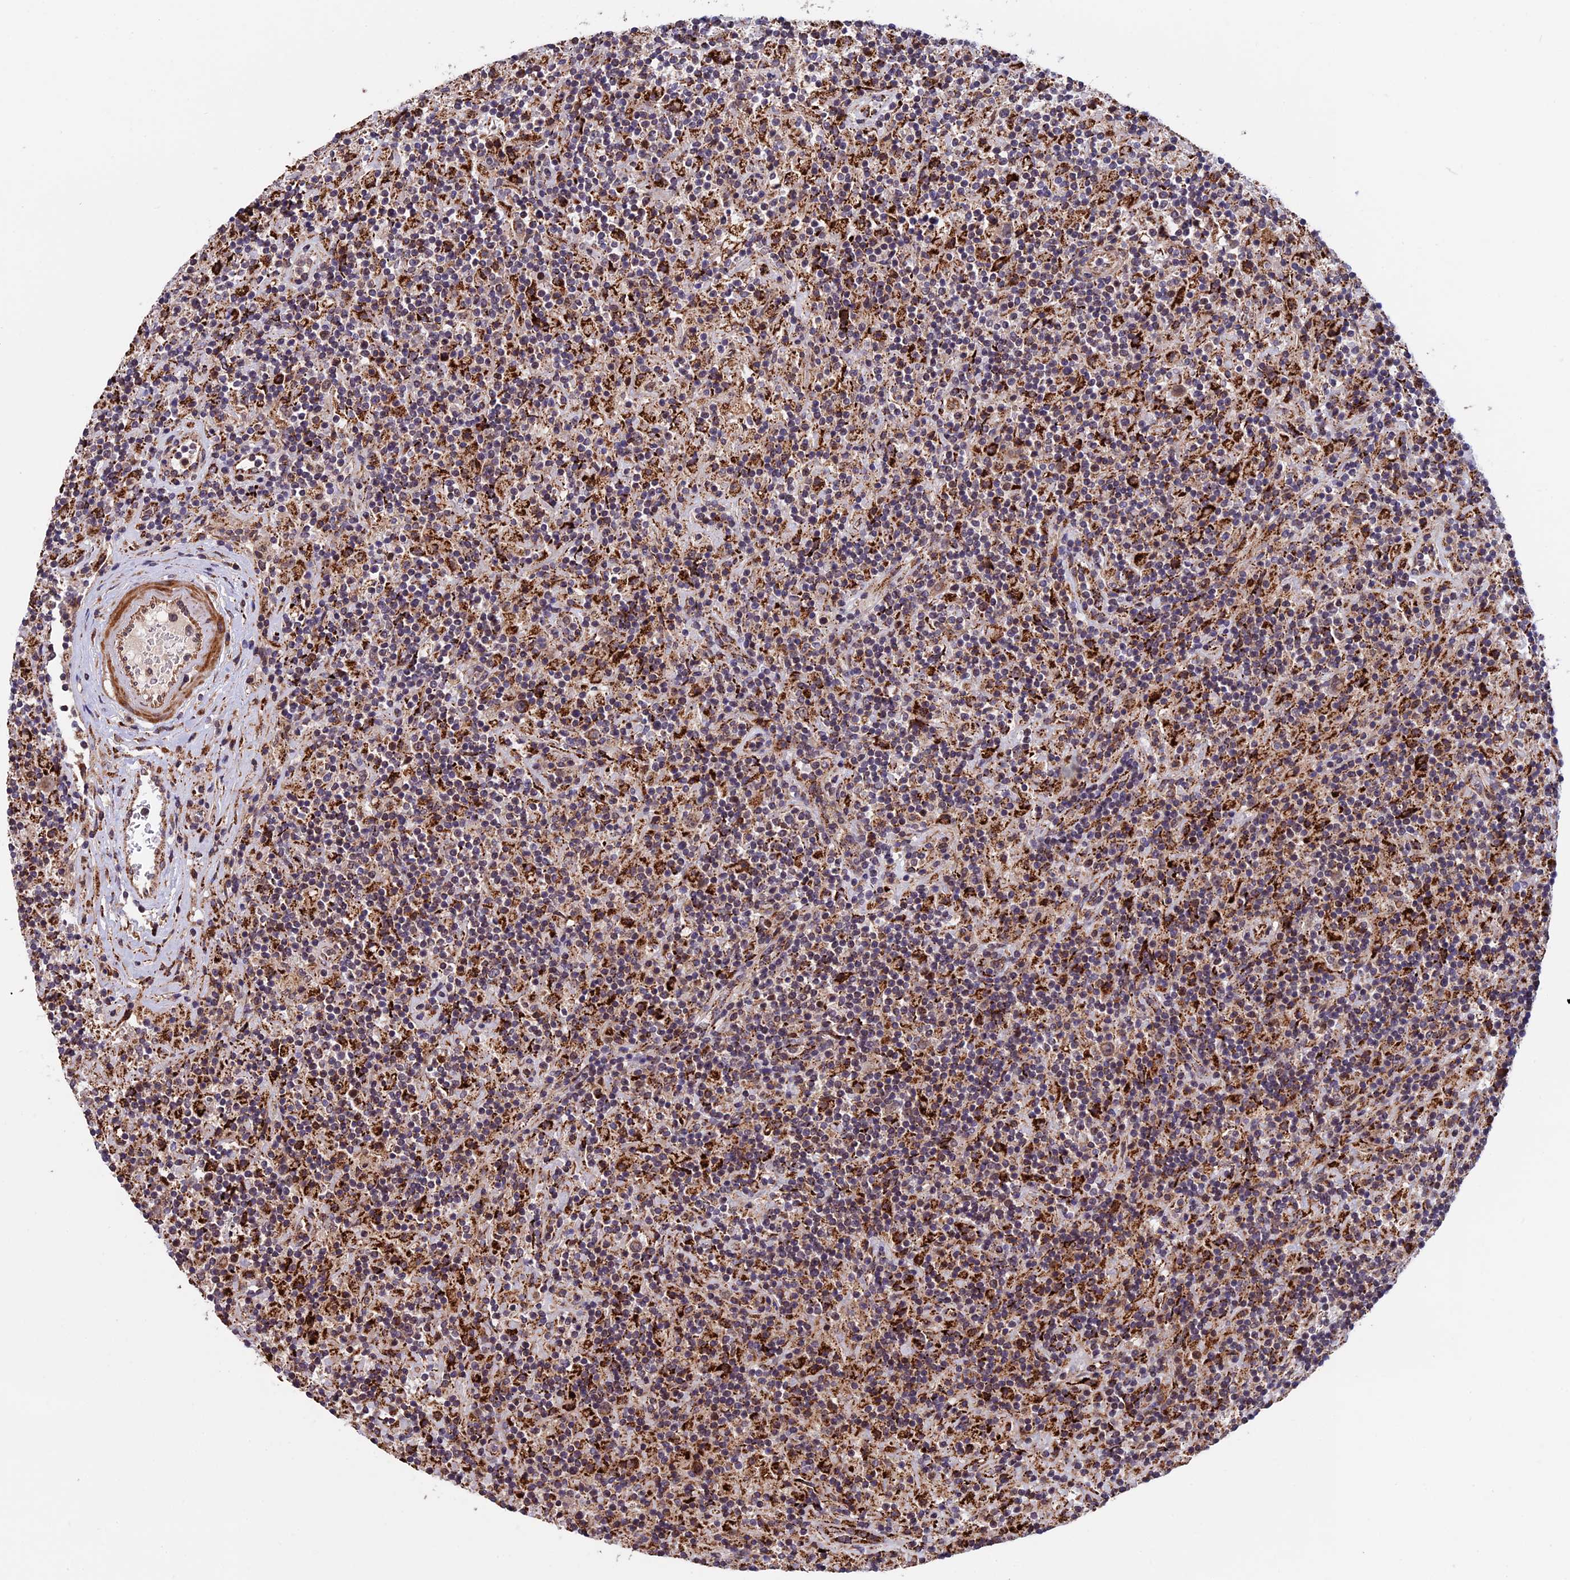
{"staining": {"intensity": "moderate", "quantity": ">75%", "location": "cytoplasmic/membranous"}, "tissue": "lymphoma", "cell_type": "Tumor cells", "image_type": "cancer", "snomed": [{"axis": "morphology", "description": "Hodgkin's disease, NOS"}, {"axis": "topography", "description": "Lymph node"}], "caption": "Immunohistochemistry (IHC) of Hodgkin's disease displays medium levels of moderate cytoplasmic/membranous staining in approximately >75% of tumor cells. Using DAB (3,3'-diaminobenzidine) (brown) and hematoxylin (blue) stains, captured at high magnification using brightfield microscopy.", "gene": "RNF17", "patient": {"sex": "male", "age": 70}}